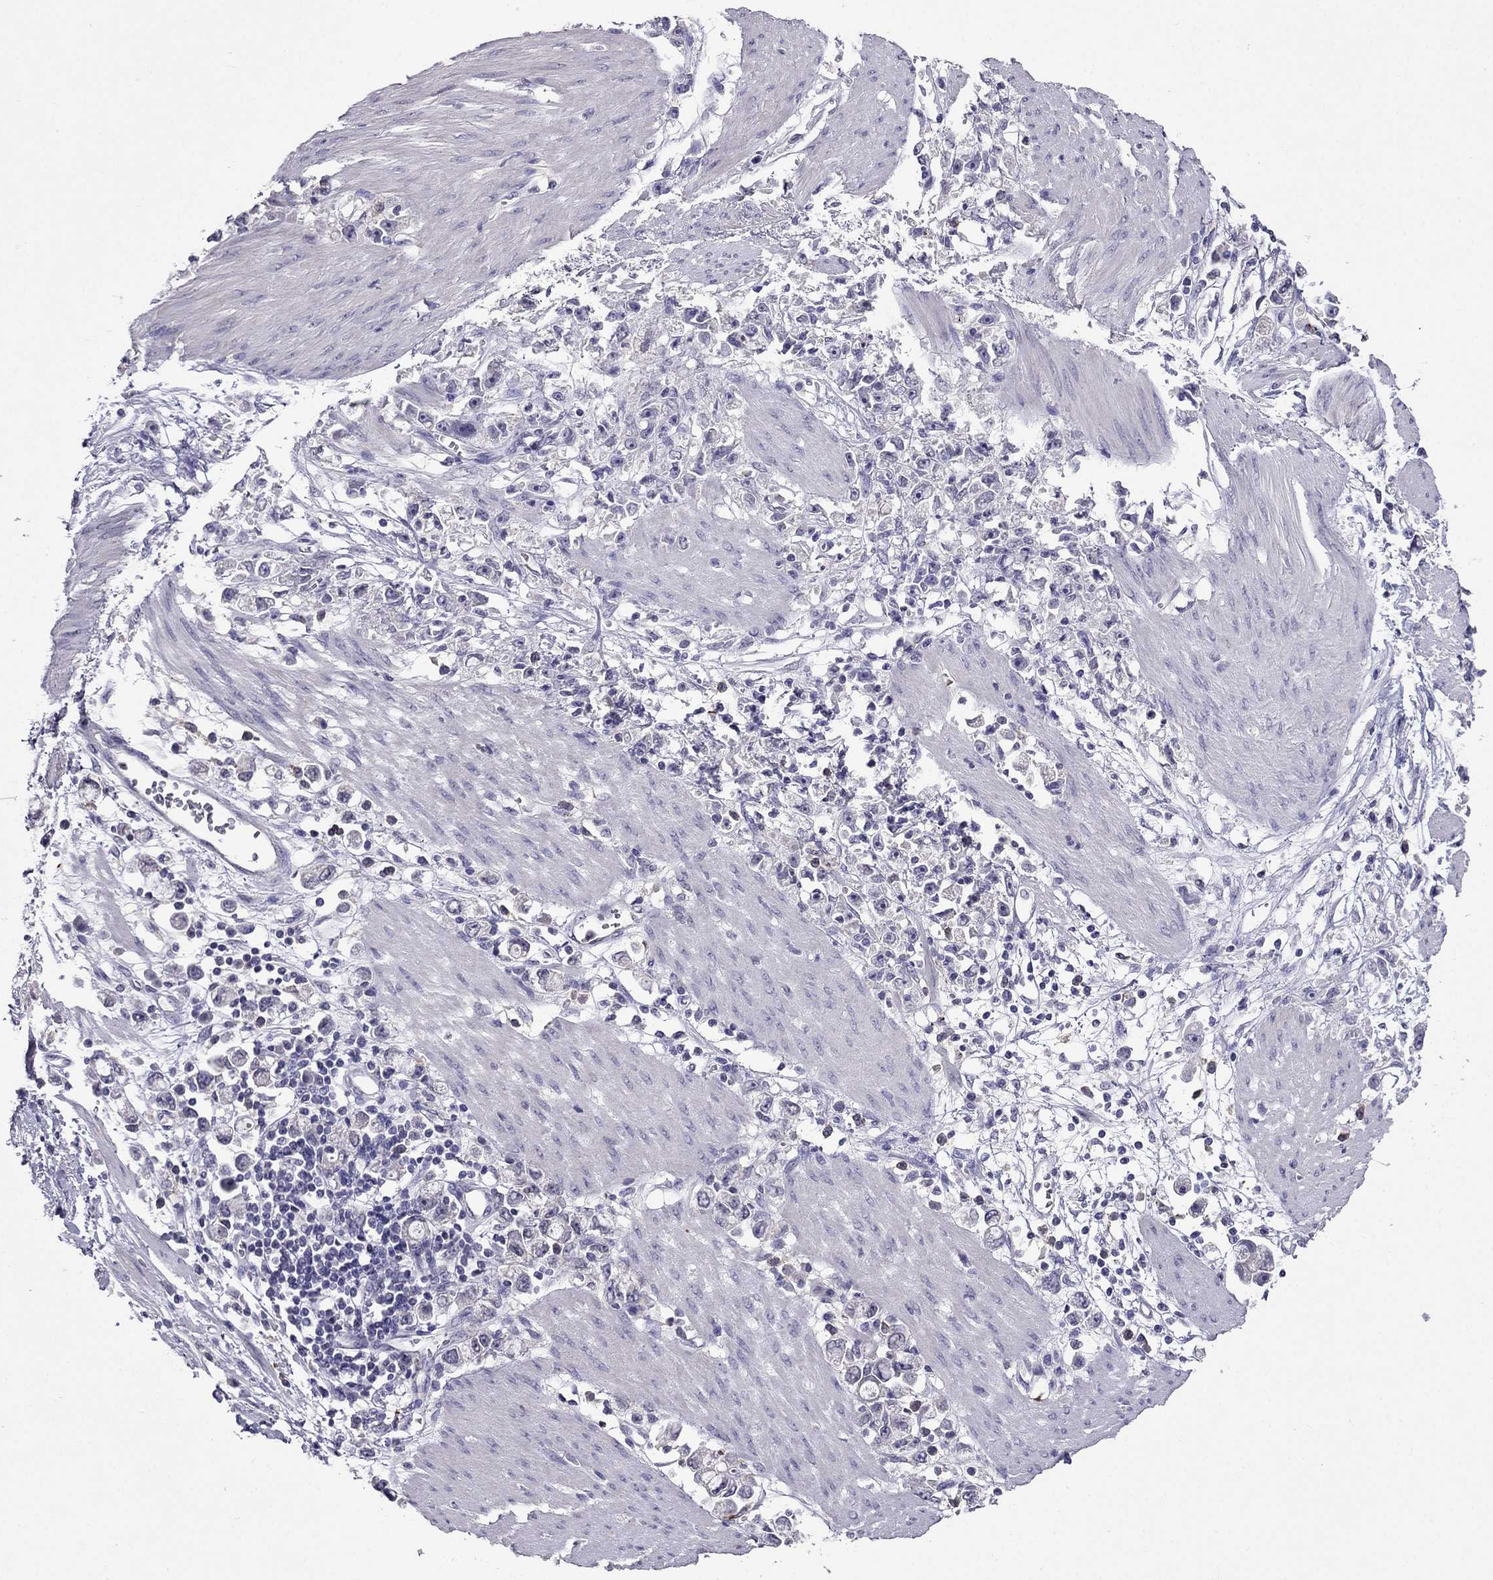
{"staining": {"intensity": "negative", "quantity": "none", "location": "none"}, "tissue": "stomach cancer", "cell_type": "Tumor cells", "image_type": "cancer", "snomed": [{"axis": "morphology", "description": "Adenocarcinoma, NOS"}, {"axis": "topography", "description": "Stomach"}], "caption": "There is no significant expression in tumor cells of adenocarcinoma (stomach).", "gene": "AQP9", "patient": {"sex": "female", "age": 59}}